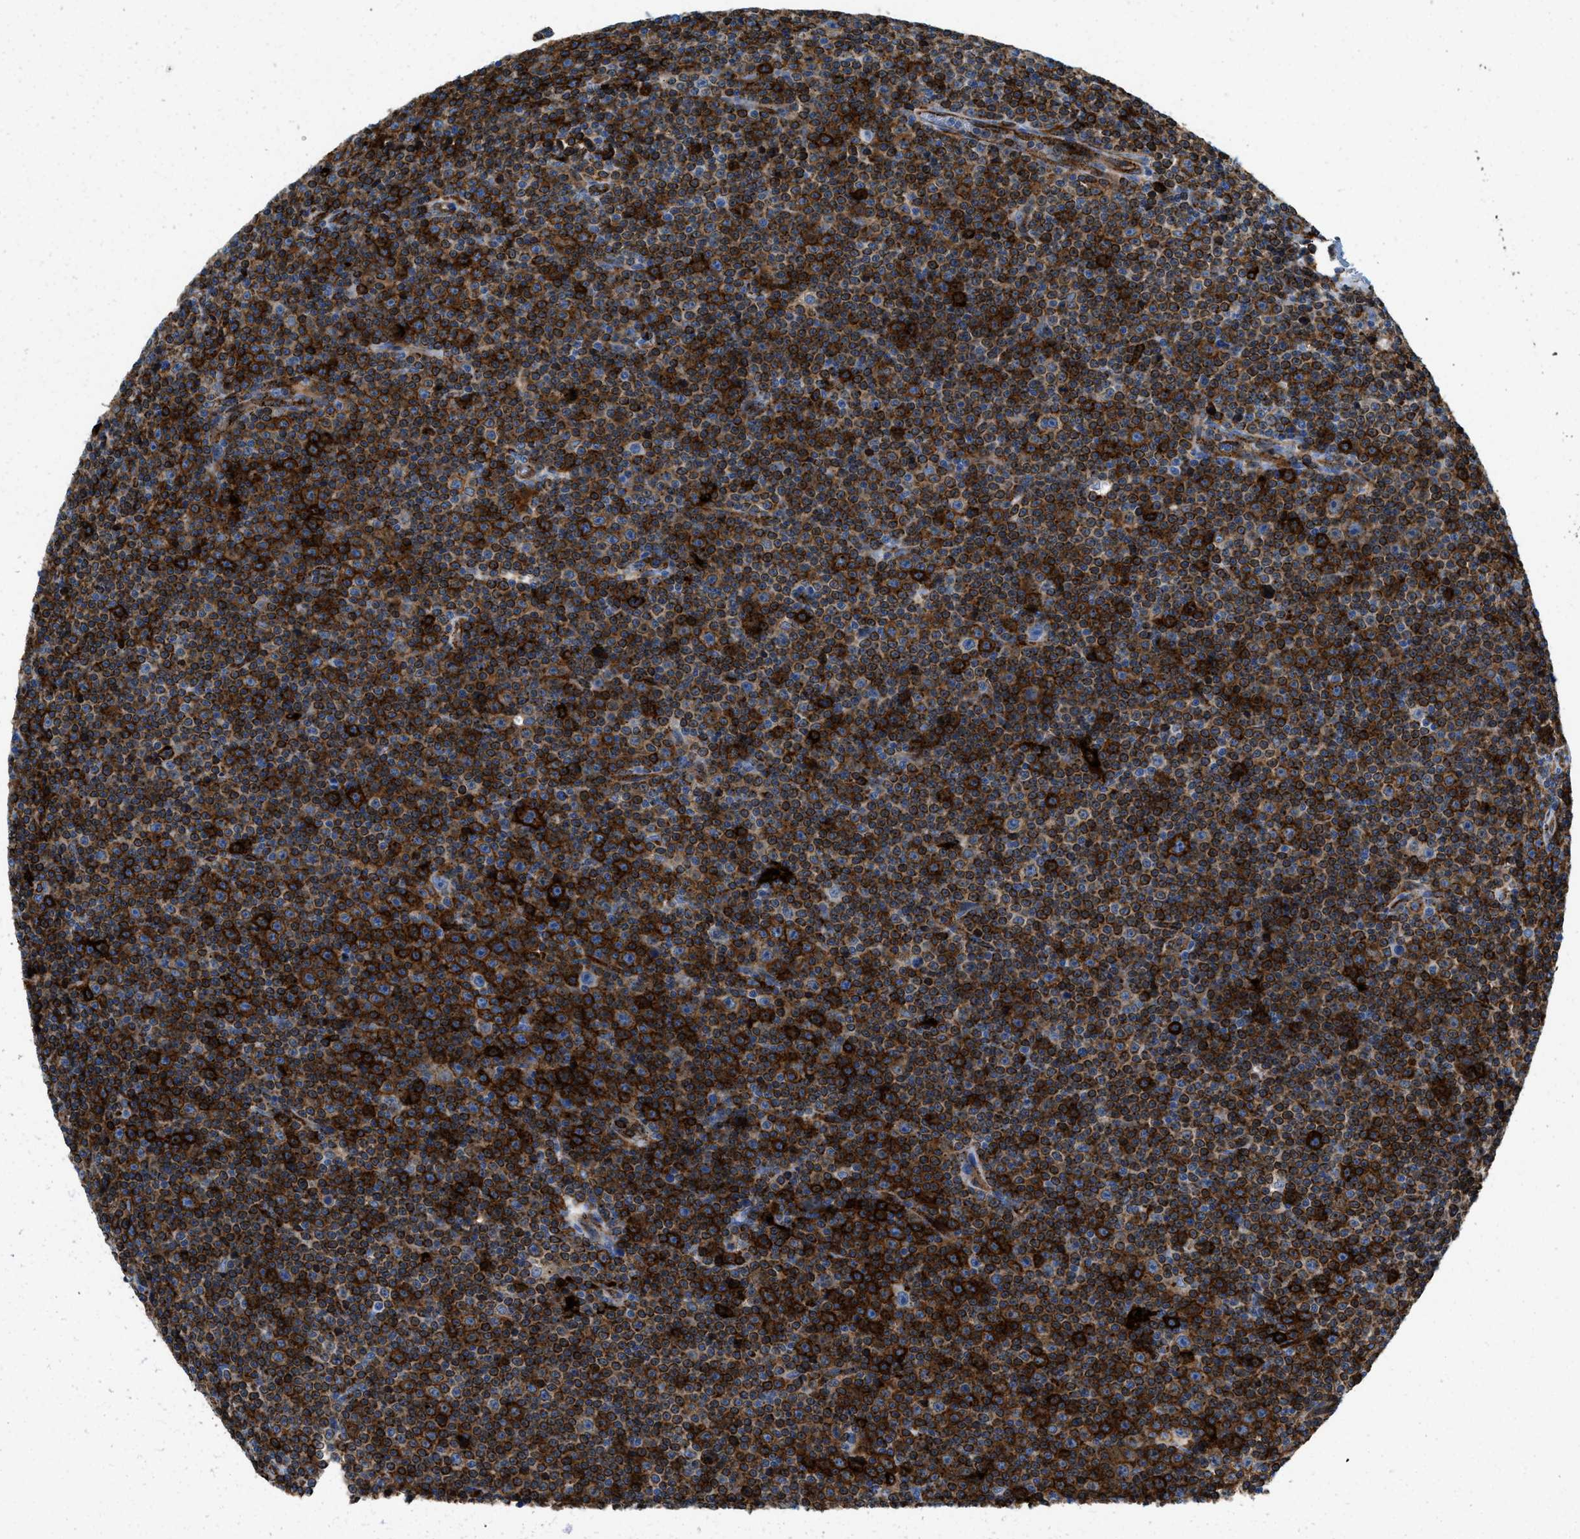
{"staining": {"intensity": "strong", "quantity": ">75%", "location": "cytoplasmic/membranous"}, "tissue": "lymphoma", "cell_type": "Tumor cells", "image_type": "cancer", "snomed": [{"axis": "morphology", "description": "Malignant lymphoma, non-Hodgkin's type, Low grade"}, {"axis": "topography", "description": "Lymph node"}], "caption": "Tumor cells demonstrate high levels of strong cytoplasmic/membranous positivity in about >75% of cells in lymphoma. (DAB (3,3'-diaminobenzidine) IHC with brightfield microscopy, high magnification).", "gene": "CD226", "patient": {"sex": "female", "age": 67}}